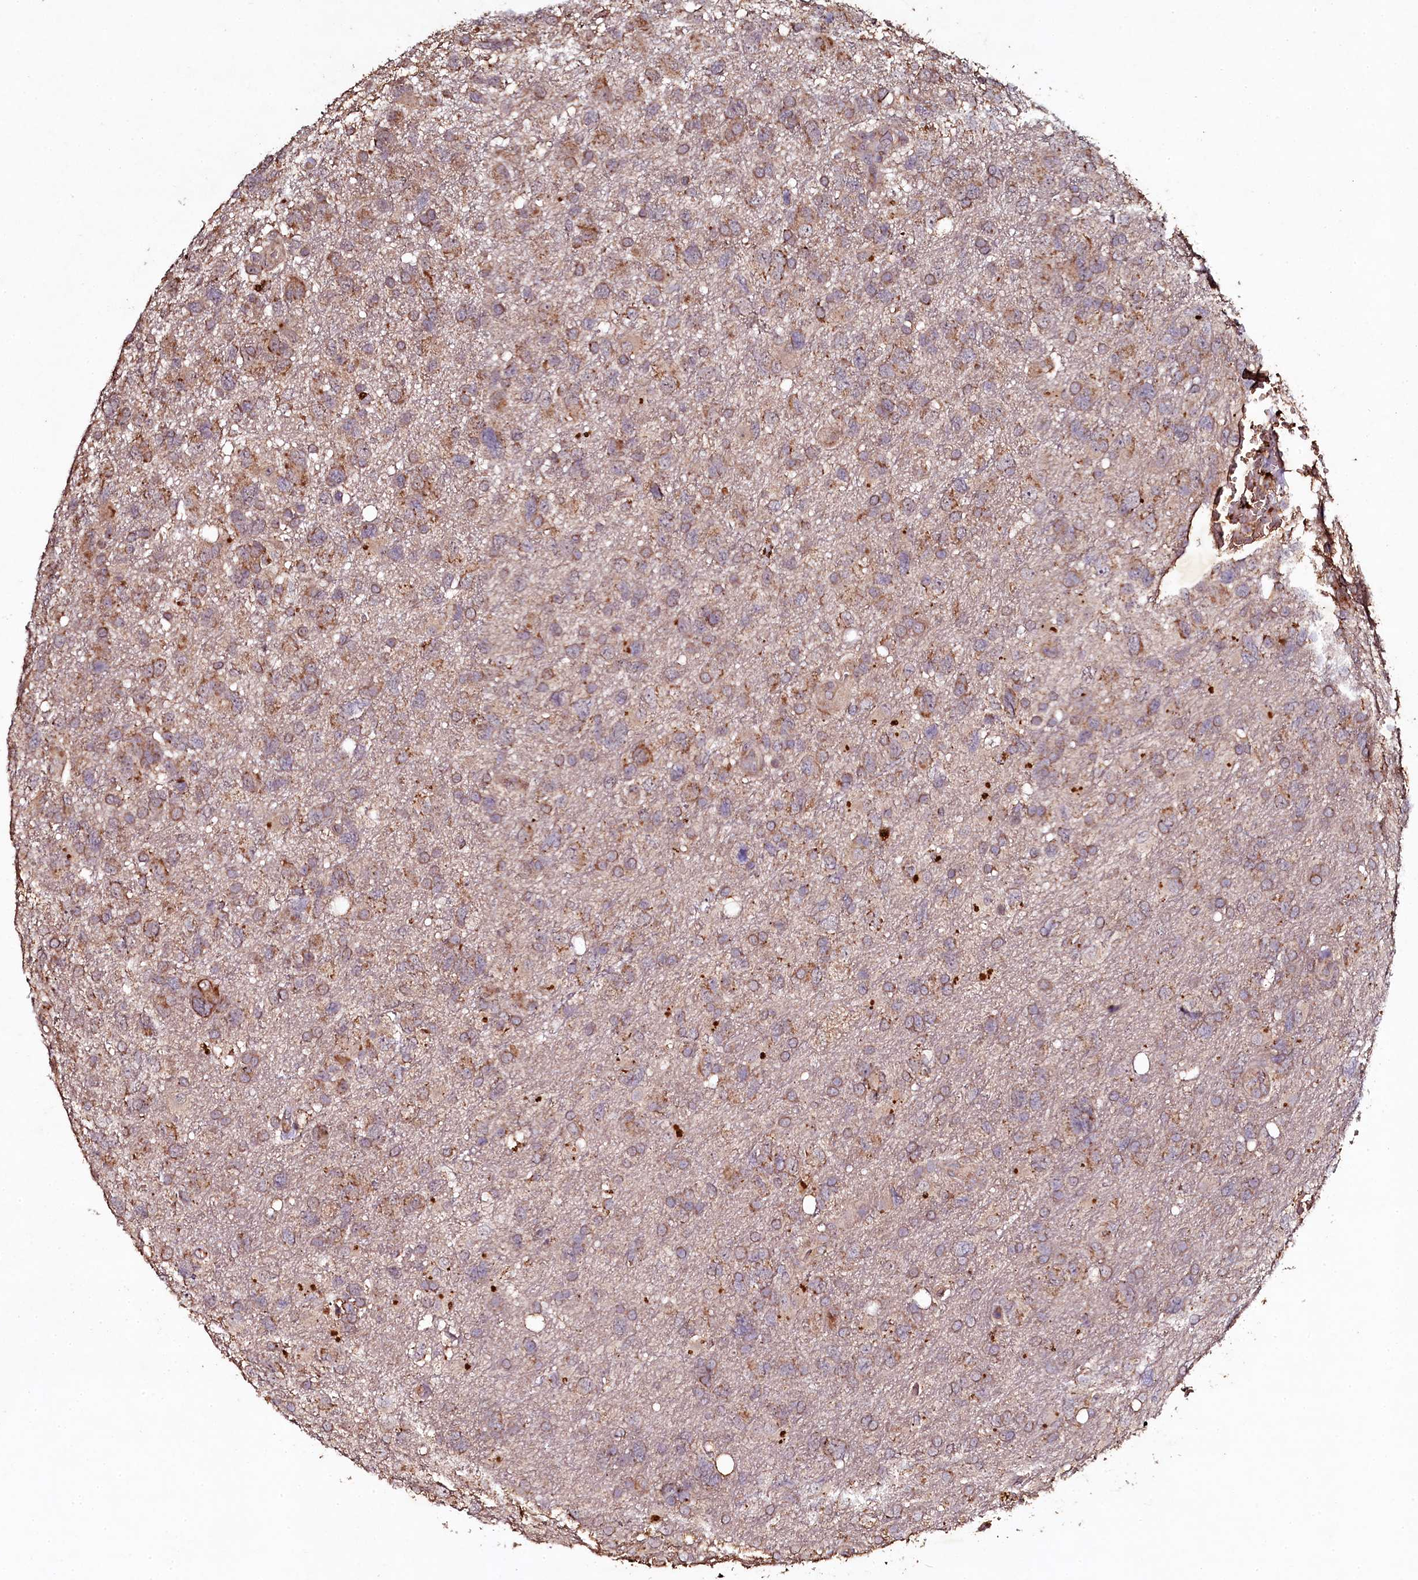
{"staining": {"intensity": "moderate", "quantity": "<25%", "location": "cytoplasmic/membranous"}, "tissue": "glioma", "cell_type": "Tumor cells", "image_type": "cancer", "snomed": [{"axis": "morphology", "description": "Glioma, malignant, High grade"}, {"axis": "topography", "description": "Brain"}], "caption": "The immunohistochemical stain shows moderate cytoplasmic/membranous staining in tumor cells of malignant glioma (high-grade) tissue. The staining was performed using DAB (3,3'-diaminobenzidine), with brown indicating positive protein expression. Nuclei are stained blue with hematoxylin.", "gene": "SEC24C", "patient": {"sex": "male", "age": 61}}